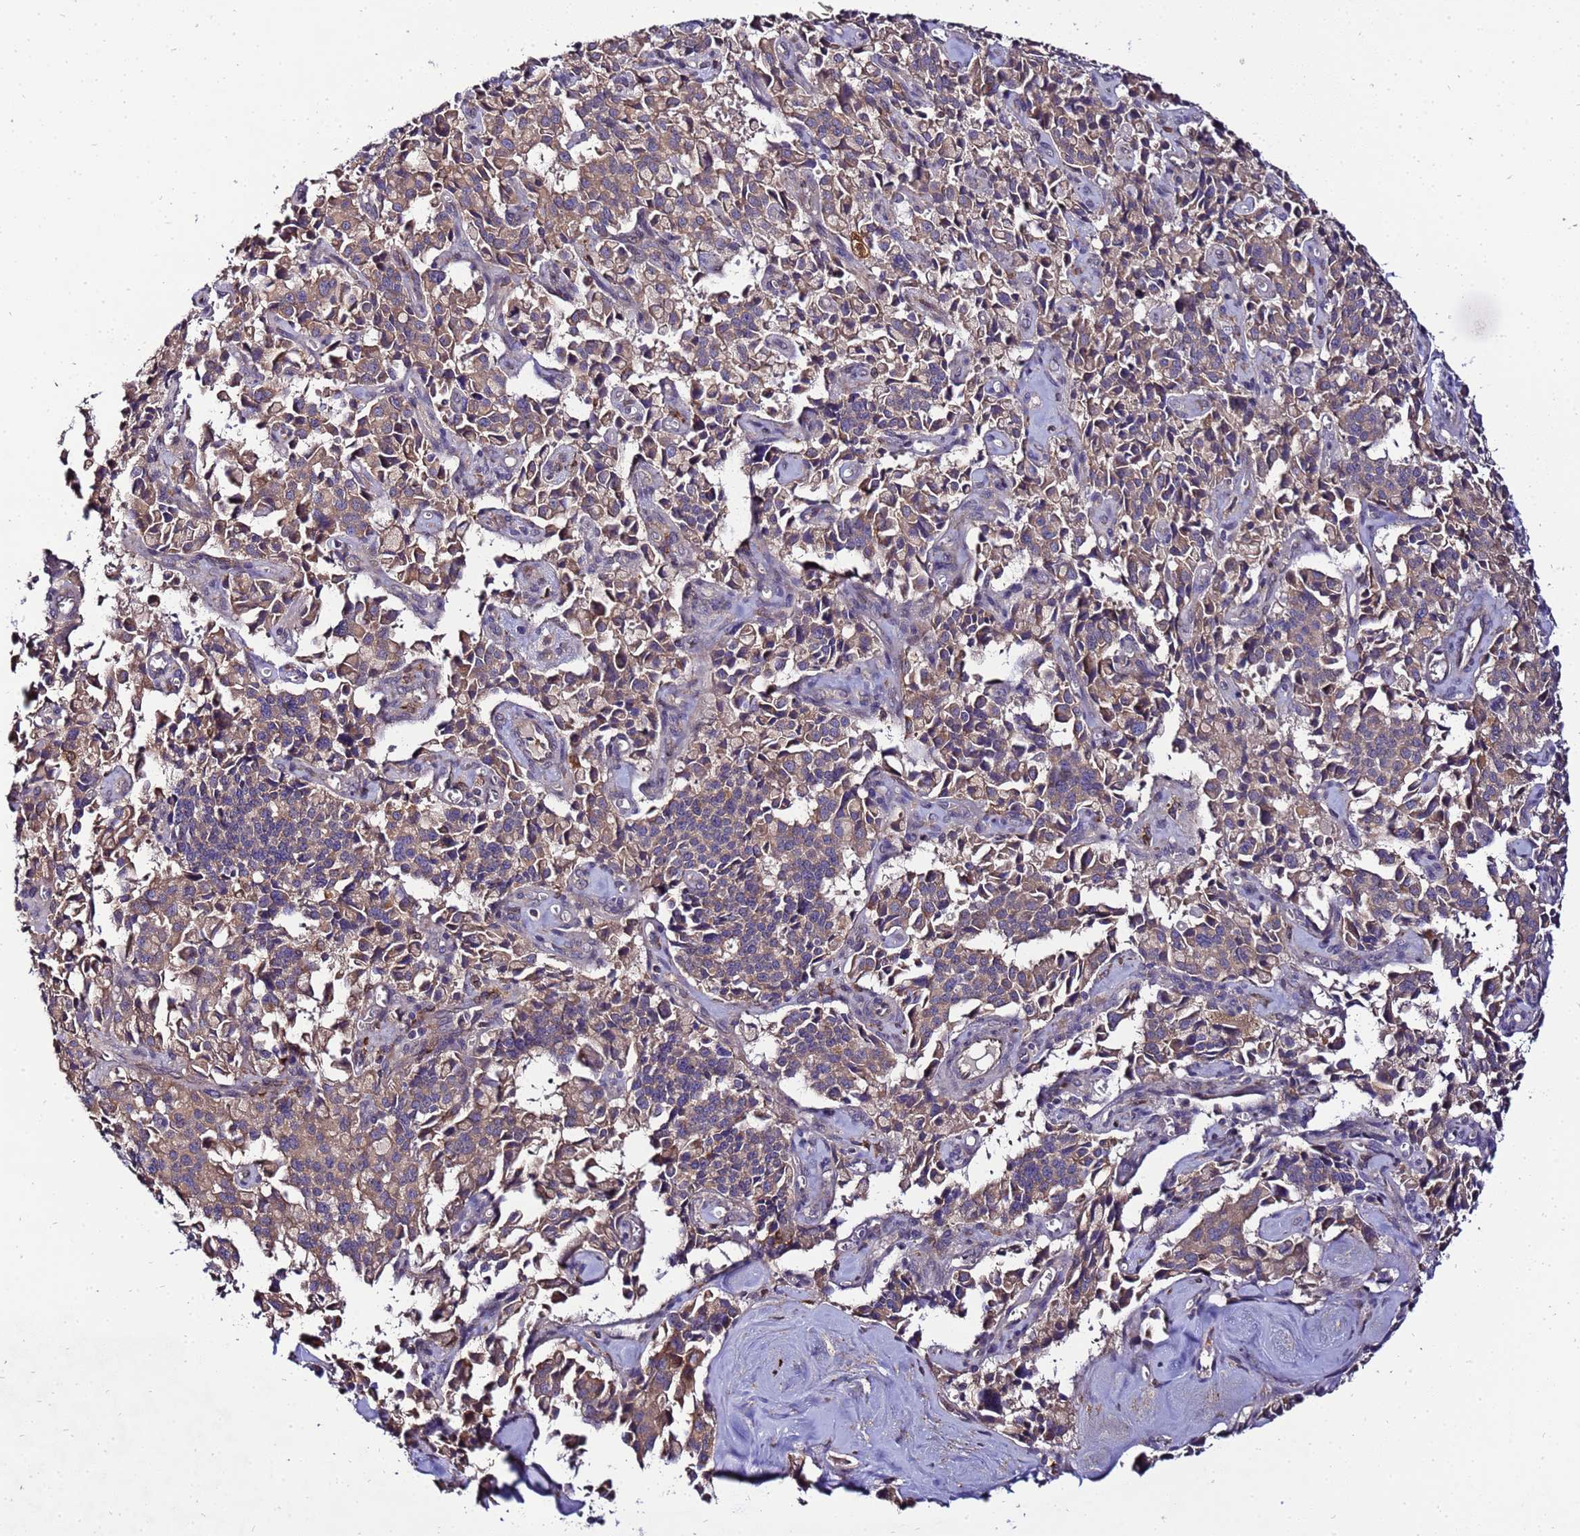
{"staining": {"intensity": "moderate", "quantity": ">75%", "location": "cytoplasmic/membranous"}, "tissue": "pancreatic cancer", "cell_type": "Tumor cells", "image_type": "cancer", "snomed": [{"axis": "morphology", "description": "Adenocarcinoma, NOS"}, {"axis": "topography", "description": "Pancreas"}], "caption": "Protein expression analysis of pancreatic cancer (adenocarcinoma) exhibits moderate cytoplasmic/membranous staining in approximately >75% of tumor cells.", "gene": "ADPGK", "patient": {"sex": "male", "age": 65}}